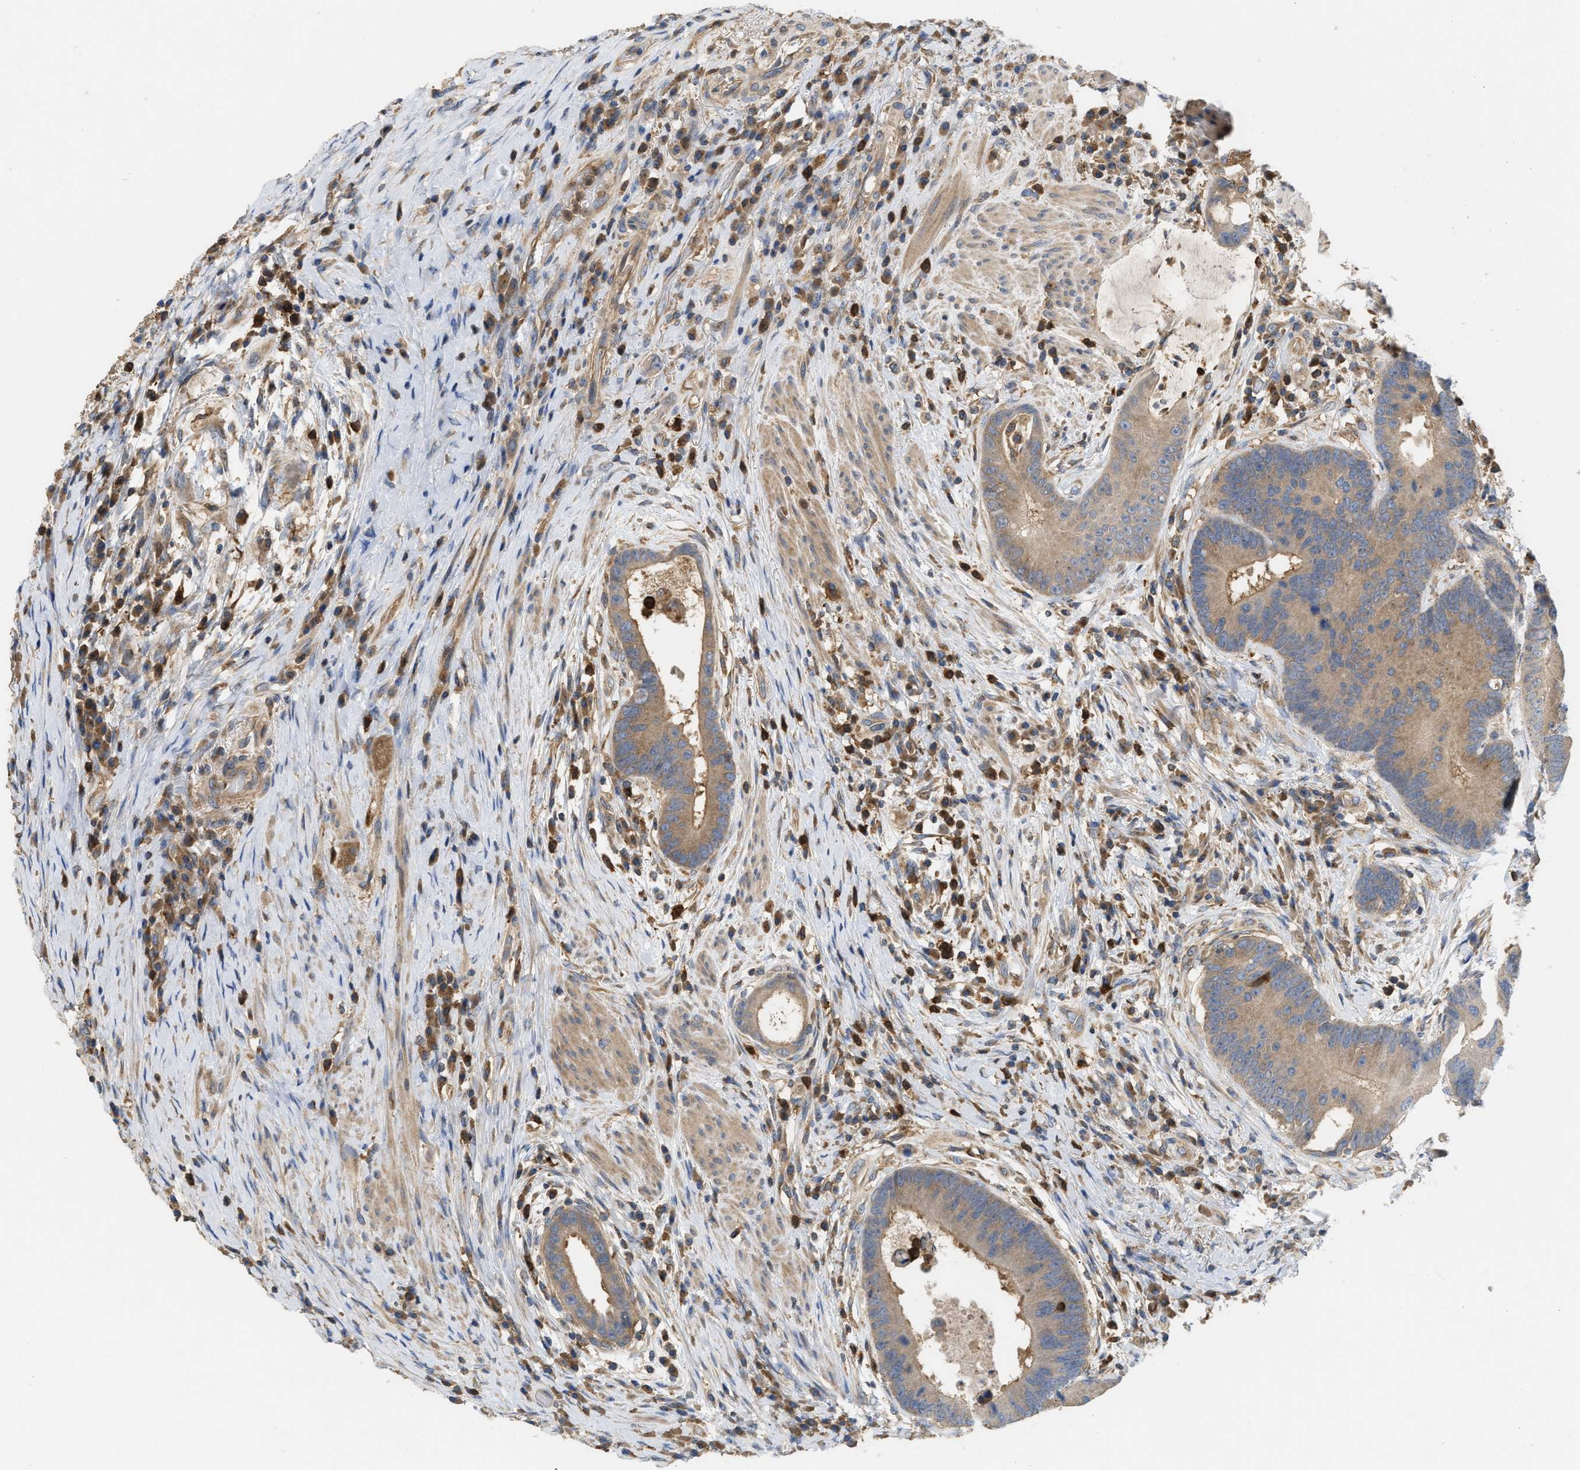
{"staining": {"intensity": "weak", "quantity": ">75%", "location": "cytoplasmic/membranous"}, "tissue": "colorectal cancer", "cell_type": "Tumor cells", "image_type": "cancer", "snomed": [{"axis": "morphology", "description": "Adenocarcinoma, NOS"}, {"axis": "topography", "description": "Rectum"}], "caption": "Protein expression analysis of human colorectal cancer reveals weak cytoplasmic/membranous staining in approximately >75% of tumor cells.", "gene": "RNF216", "patient": {"sex": "female", "age": 89}}